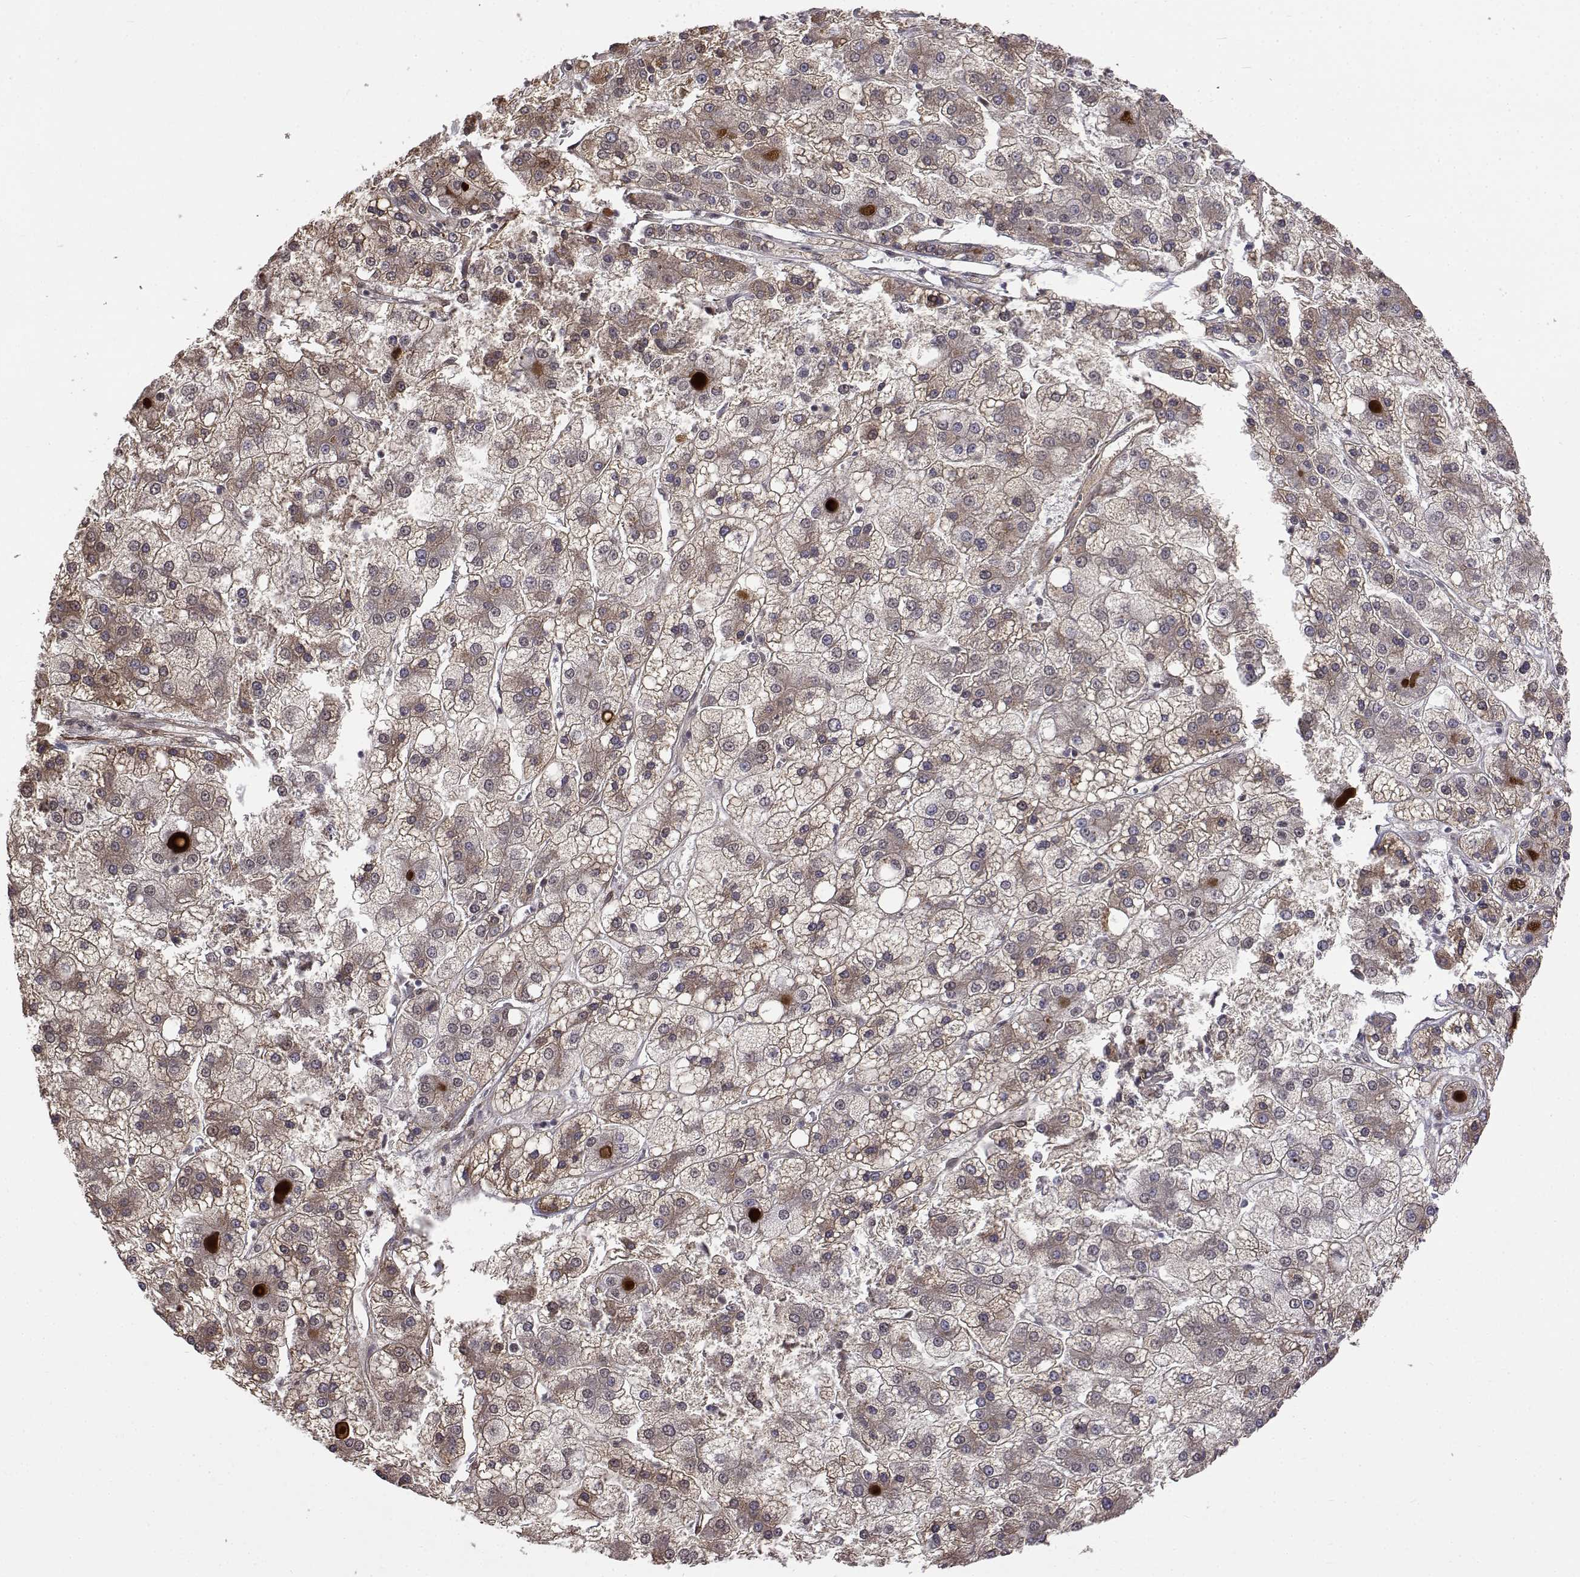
{"staining": {"intensity": "weak", "quantity": "<25%", "location": "cytoplasmic/membranous"}, "tissue": "liver cancer", "cell_type": "Tumor cells", "image_type": "cancer", "snomed": [{"axis": "morphology", "description": "Carcinoma, Hepatocellular, NOS"}, {"axis": "topography", "description": "Liver"}], "caption": "There is no significant positivity in tumor cells of hepatocellular carcinoma (liver).", "gene": "ITGA7", "patient": {"sex": "male", "age": 73}}